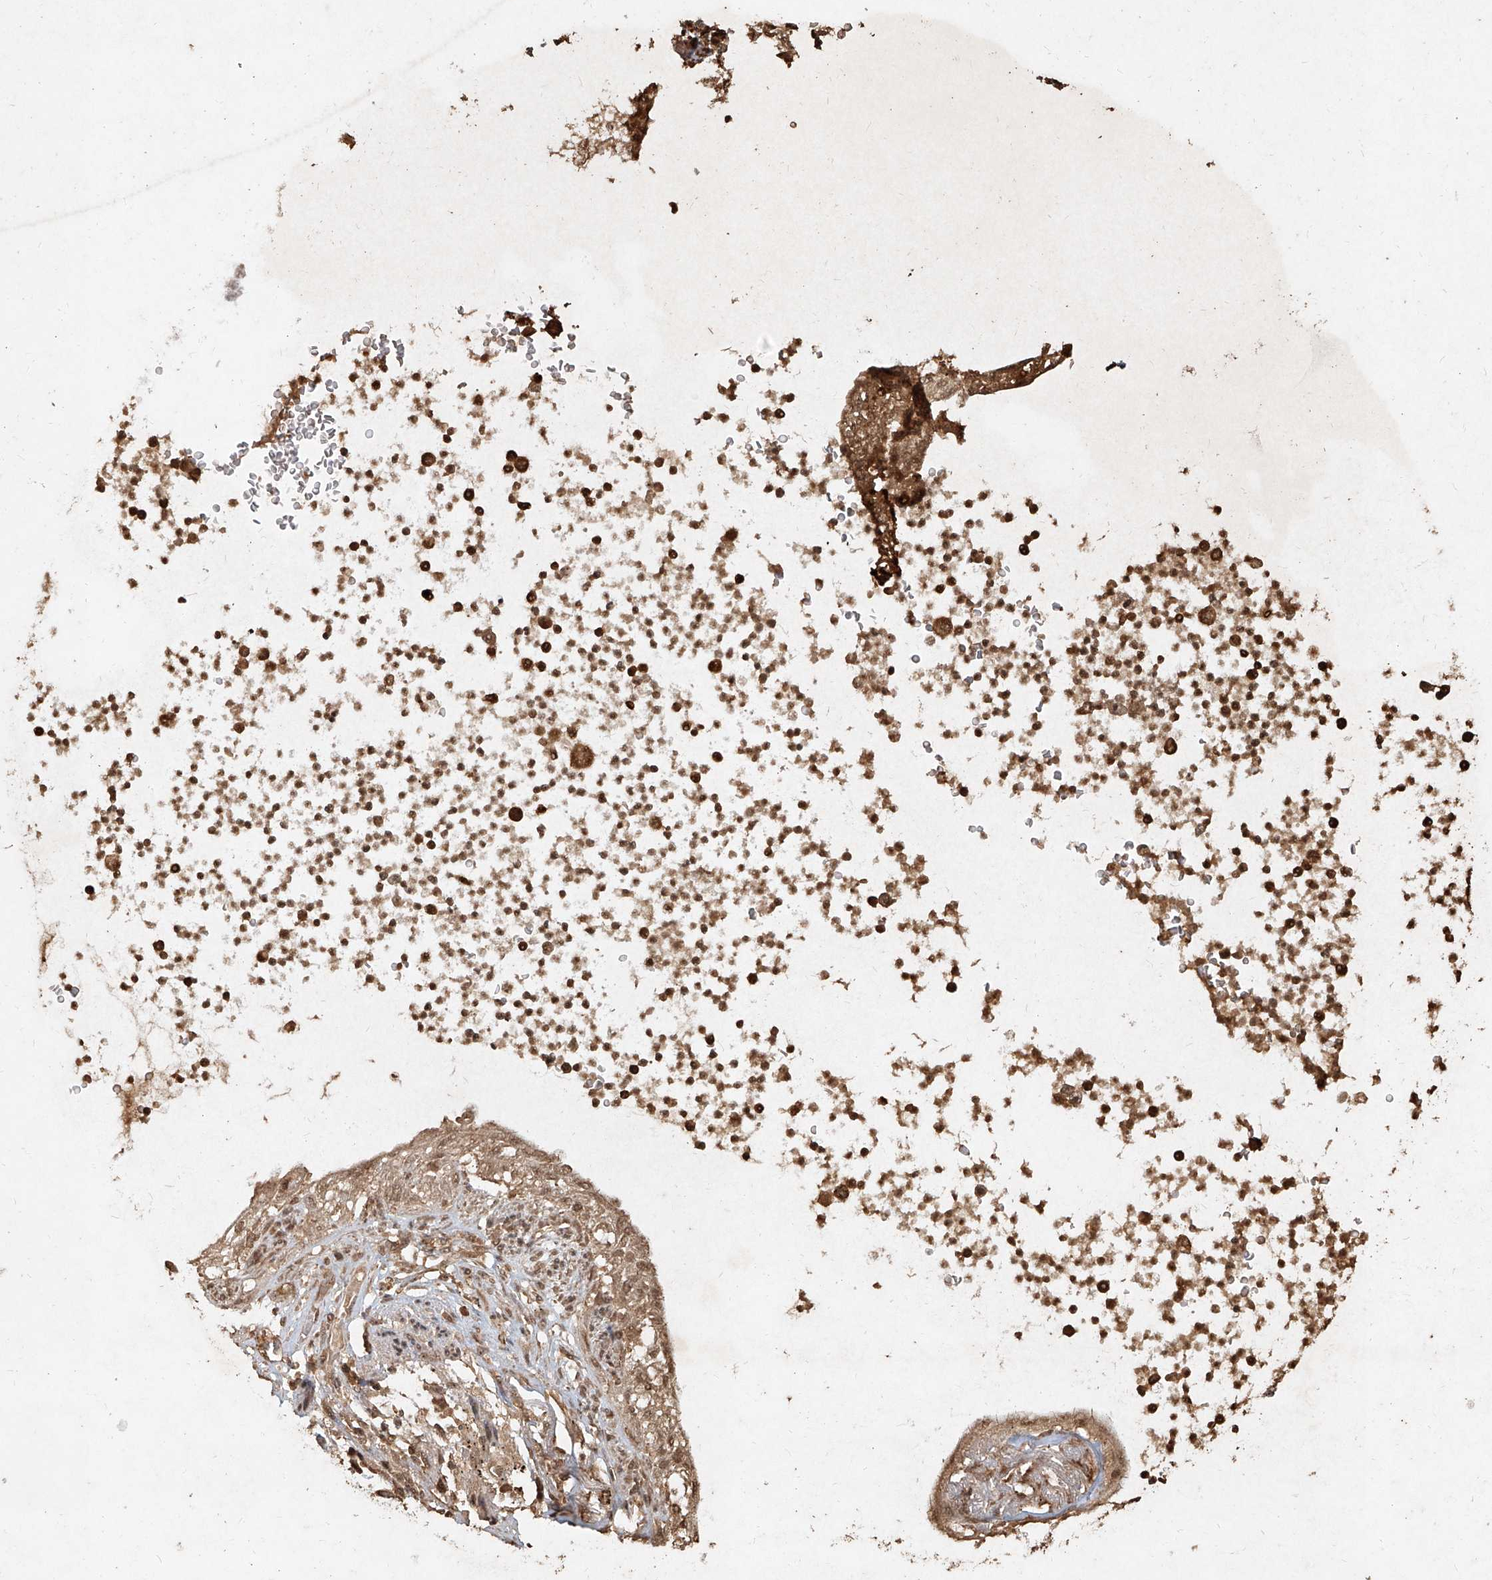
{"staining": {"intensity": "weak", "quantity": ">75%", "location": "cytoplasmic/membranous,nuclear"}, "tissue": "lung cancer", "cell_type": "Tumor cells", "image_type": "cancer", "snomed": [{"axis": "morphology", "description": "Normal tissue, NOS"}, {"axis": "morphology", "description": "Adenocarcinoma, NOS"}, {"axis": "topography", "description": "Bronchus"}, {"axis": "topography", "description": "Lung"}], "caption": "This micrograph reveals lung cancer stained with IHC to label a protein in brown. The cytoplasmic/membranous and nuclear of tumor cells show weak positivity for the protein. Nuclei are counter-stained blue.", "gene": "UBE2K", "patient": {"sex": "female", "age": 70}}